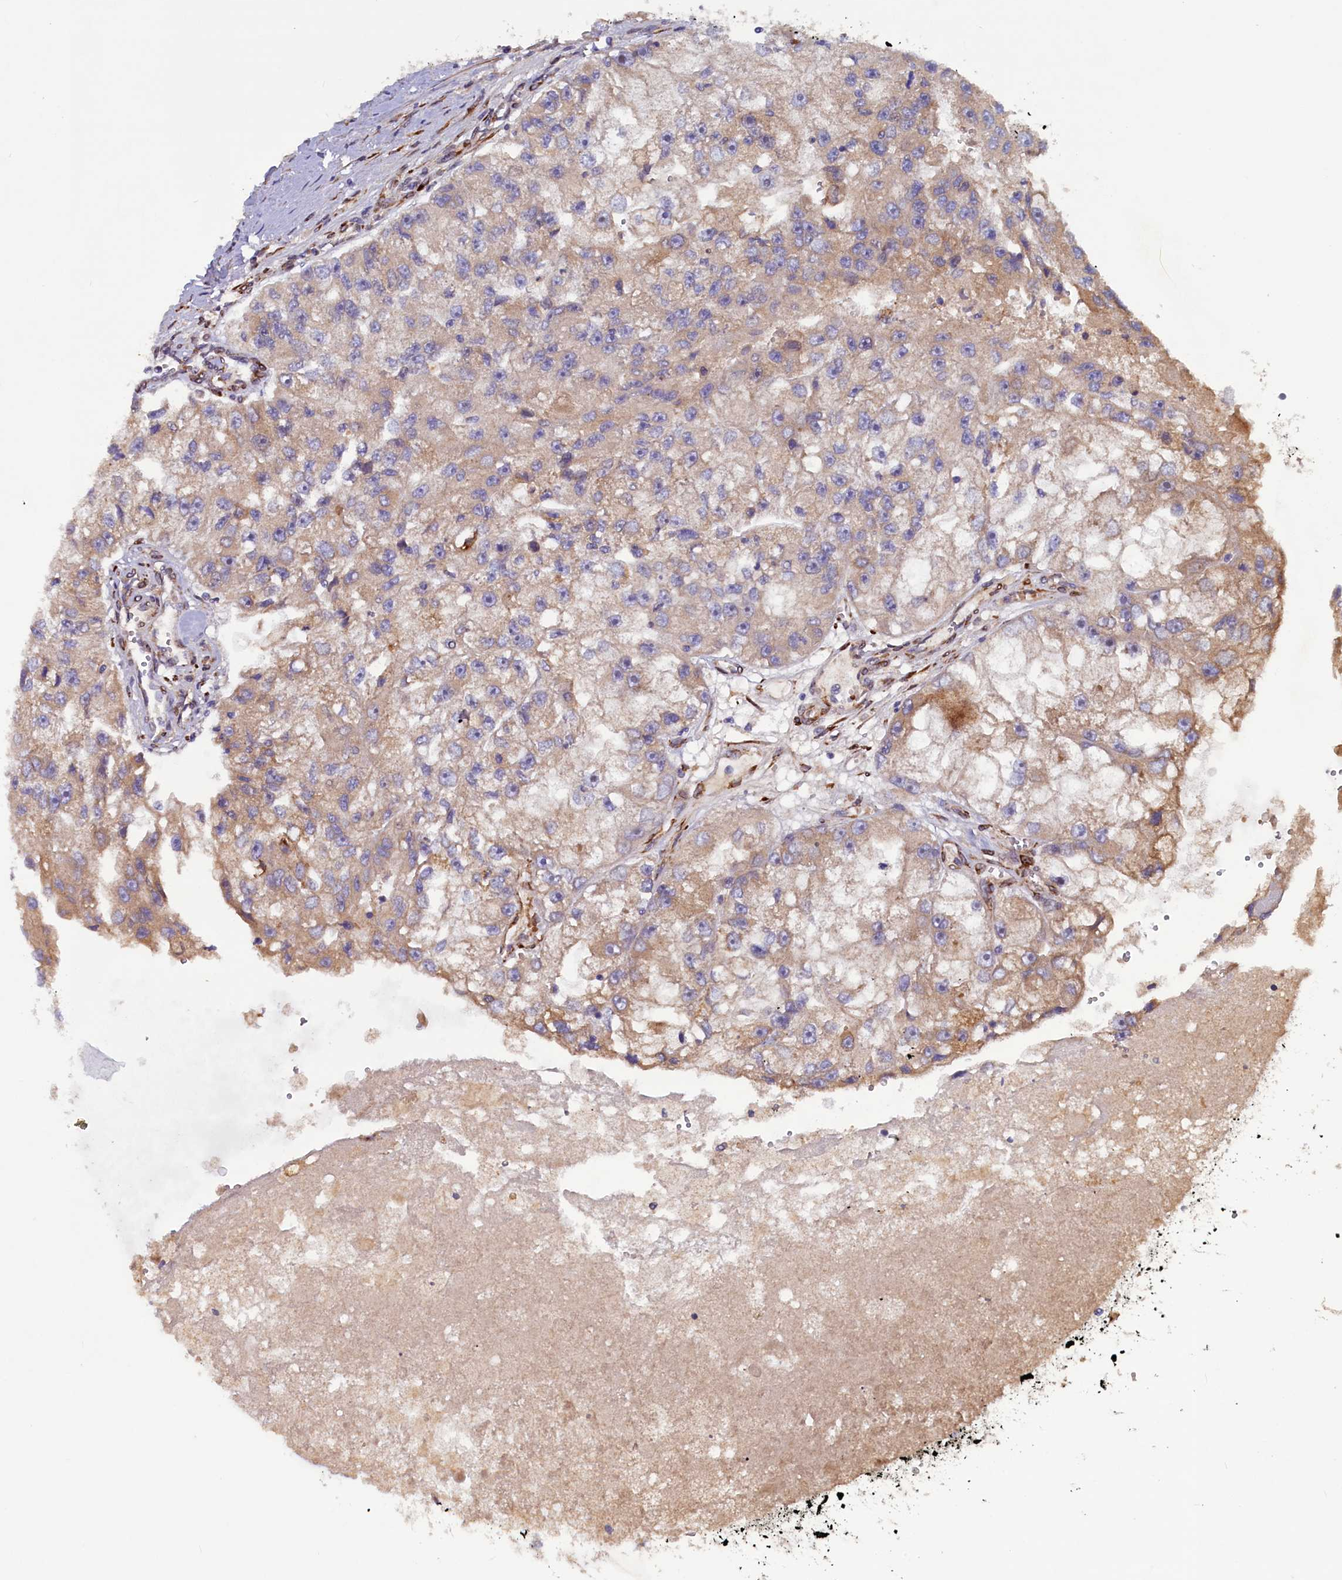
{"staining": {"intensity": "weak", "quantity": ">75%", "location": "cytoplasmic/membranous"}, "tissue": "renal cancer", "cell_type": "Tumor cells", "image_type": "cancer", "snomed": [{"axis": "morphology", "description": "Adenocarcinoma, NOS"}, {"axis": "topography", "description": "Kidney"}], "caption": "The image demonstrates a brown stain indicating the presence of a protein in the cytoplasmic/membranous of tumor cells in adenocarcinoma (renal).", "gene": "ARRDC4", "patient": {"sex": "male", "age": 63}}